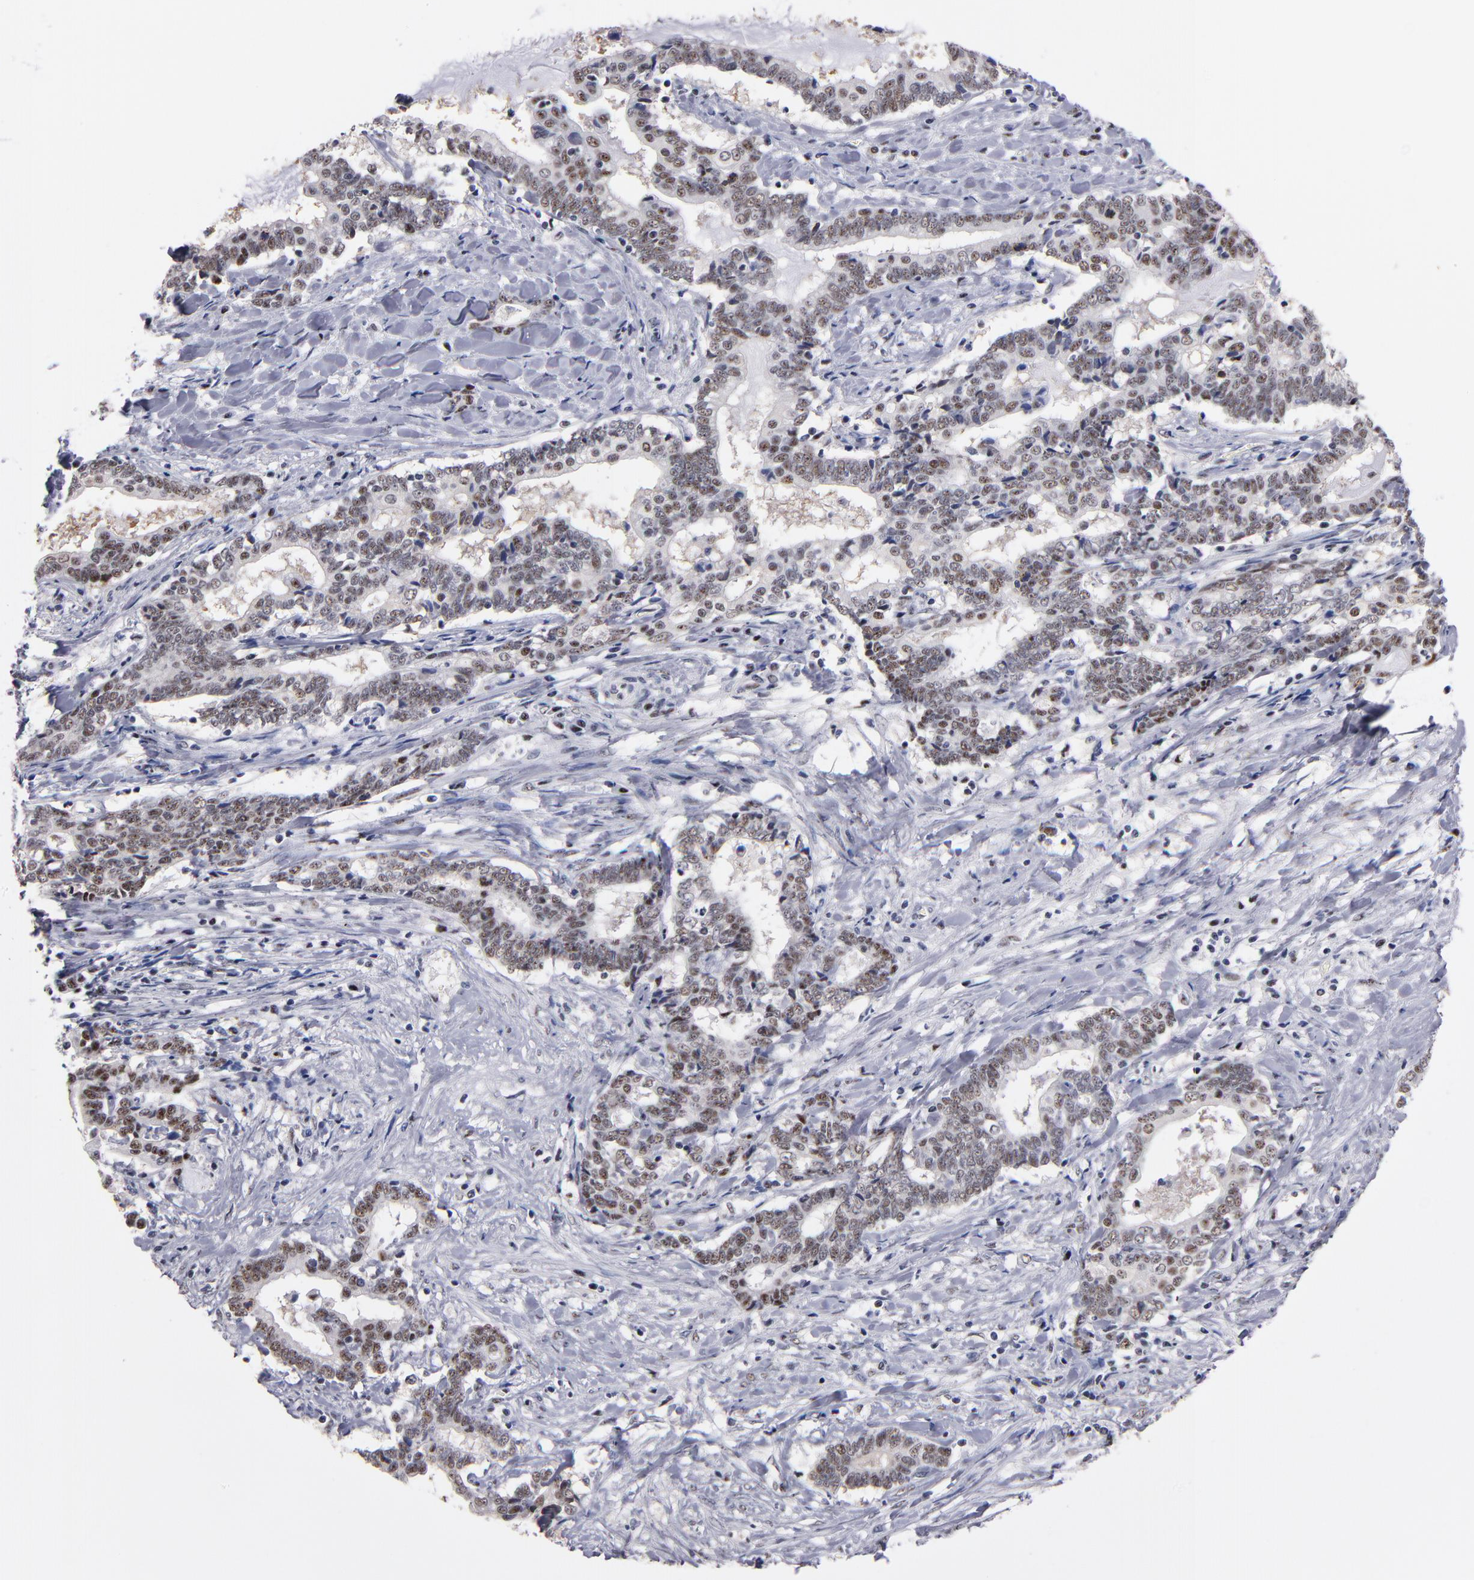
{"staining": {"intensity": "moderate", "quantity": "25%-75%", "location": "nuclear"}, "tissue": "liver cancer", "cell_type": "Tumor cells", "image_type": "cancer", "snomed": [{"axis": "morphology", "description": "Cholangiocarcinoma"}, {"axis": "topography", "description": "Liver"}], "caption": "Immunohistochemistry micrograph of human cholangiocarcinoma (liver) stained for a protein (brown), which demonstrates medium levels of moderate nuclear staining in about 25%-75% of tumor cells.", "gene": "RAF1", "patient": {"sex": "male", "age": 57}}